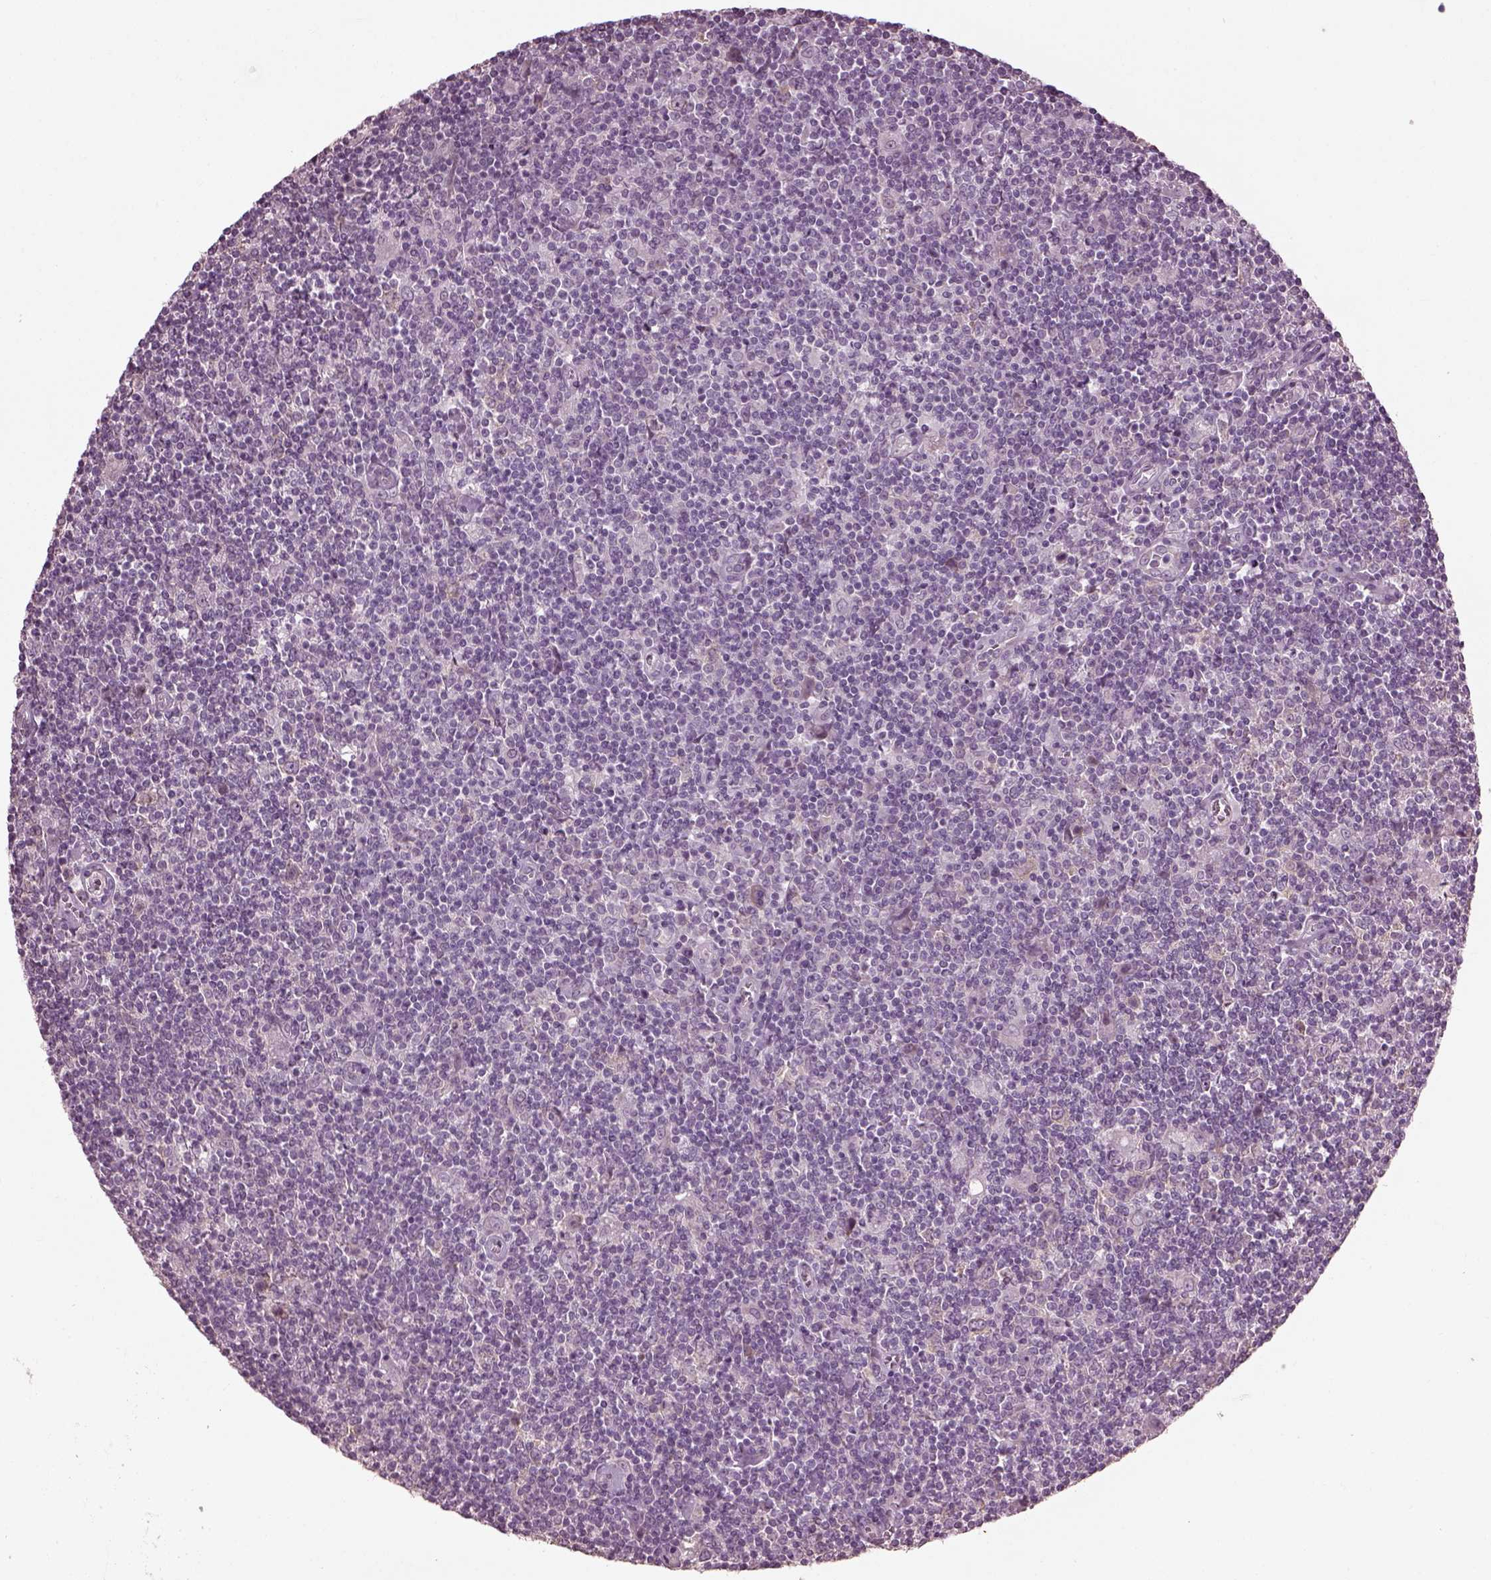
{"staining": {"intensity": "negative", "quantity": "none", "location": "none"}, "tissue": "lymphoma", "cell_type": "Tumor cells", "image_type": "cancer", "snomed": [{"axis": "morphology", "description": "Hodgkin's disease, NOS"}, {"axis": "topography", "description": "Lymph node"}], "caption": "Lymphoma was stained to show a protein in brown. There is no significant expression in tumor cells. (DAB immunohistochemistry (IHC) with hematoxylin counter stain).", "gene": "CABP5", "patient": {"sex": "male", "age": 40}}